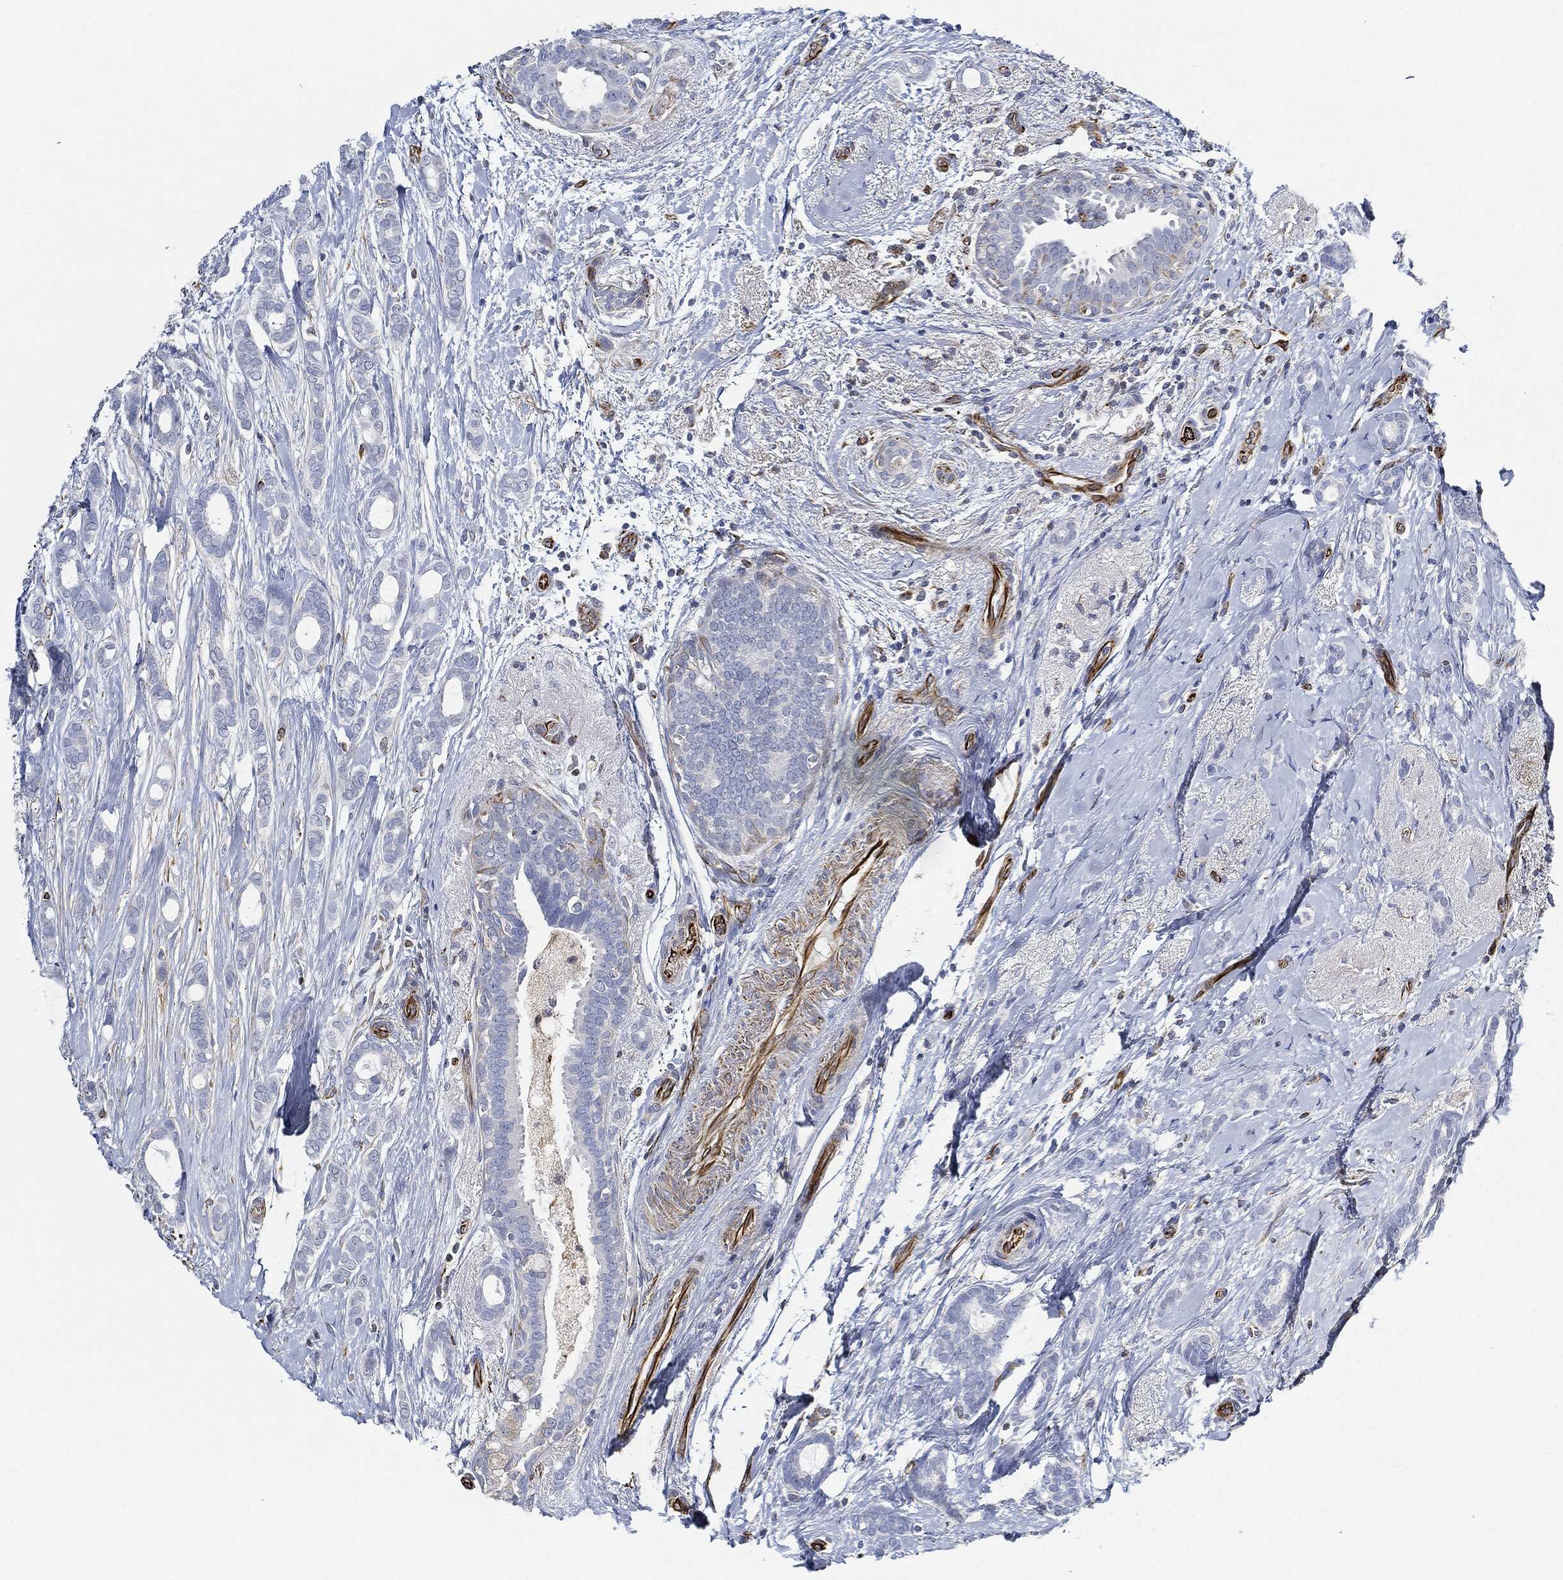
{"staining": {"intensity": "negative", "quantity": "none", "location": "none"}, "tissue": "breast cancer", "cell_type": "Tumor cells", "image_type": "cancer", "snomed": [{"axis": "morphology", "description": "Duct carcinoma"}, {"axis": "topography", "description": "Breast"}], "caption": "This is an IHC micrograph of breast cancer. There is no expression in tumor cells.", "gene": "THSD1", "patient": {"sex": "female", "age": 51}}